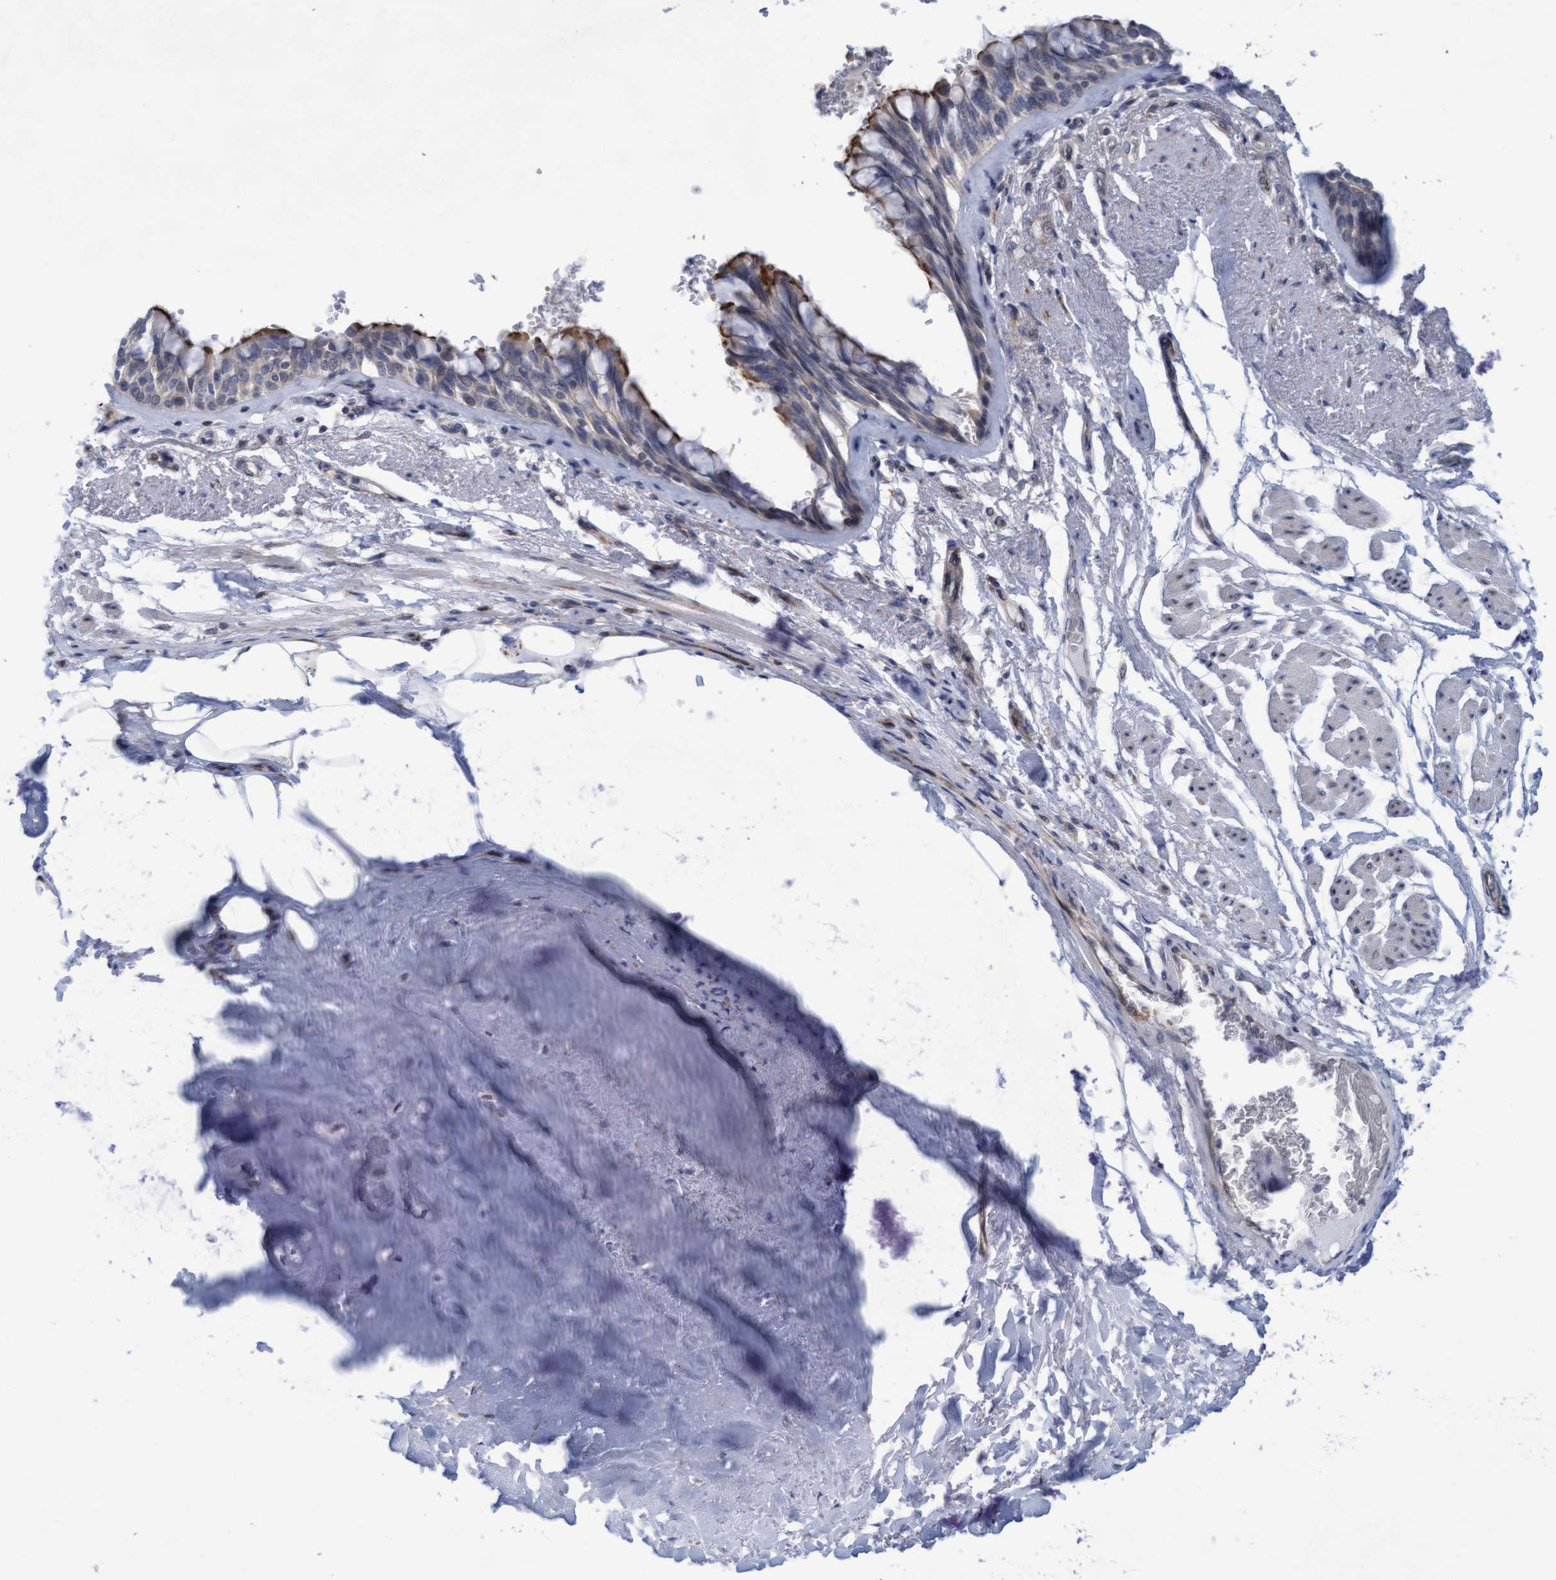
{"staining": {"intensity": "strong", "quantity": "25%-75%", "location": "cytoplasmic/membranous"}, "tissue": "bronchus", "cell_type": "Respiratory epithelial cells", "image_type": "normal", "snomed": [{"axis": "morphology", "description": "Normal tissue, NOS"}, {"axis": "topography", "description": "Bronchus"}], "caption": "Immunohistochemistry staining of normal bronchus, which displays high levels of strong cytoplasmic/membranous positivity in about 25%-75% of respiratory epithelial cells indicating strong cytoplasmic/membranous protein expression. The staining was performed using DAB (brown) for protein detection and nuclei were counterstained in hematoxylin (blue).", "gene": "SLC28A3", "patient": {"sex": "male", "age": 66}}